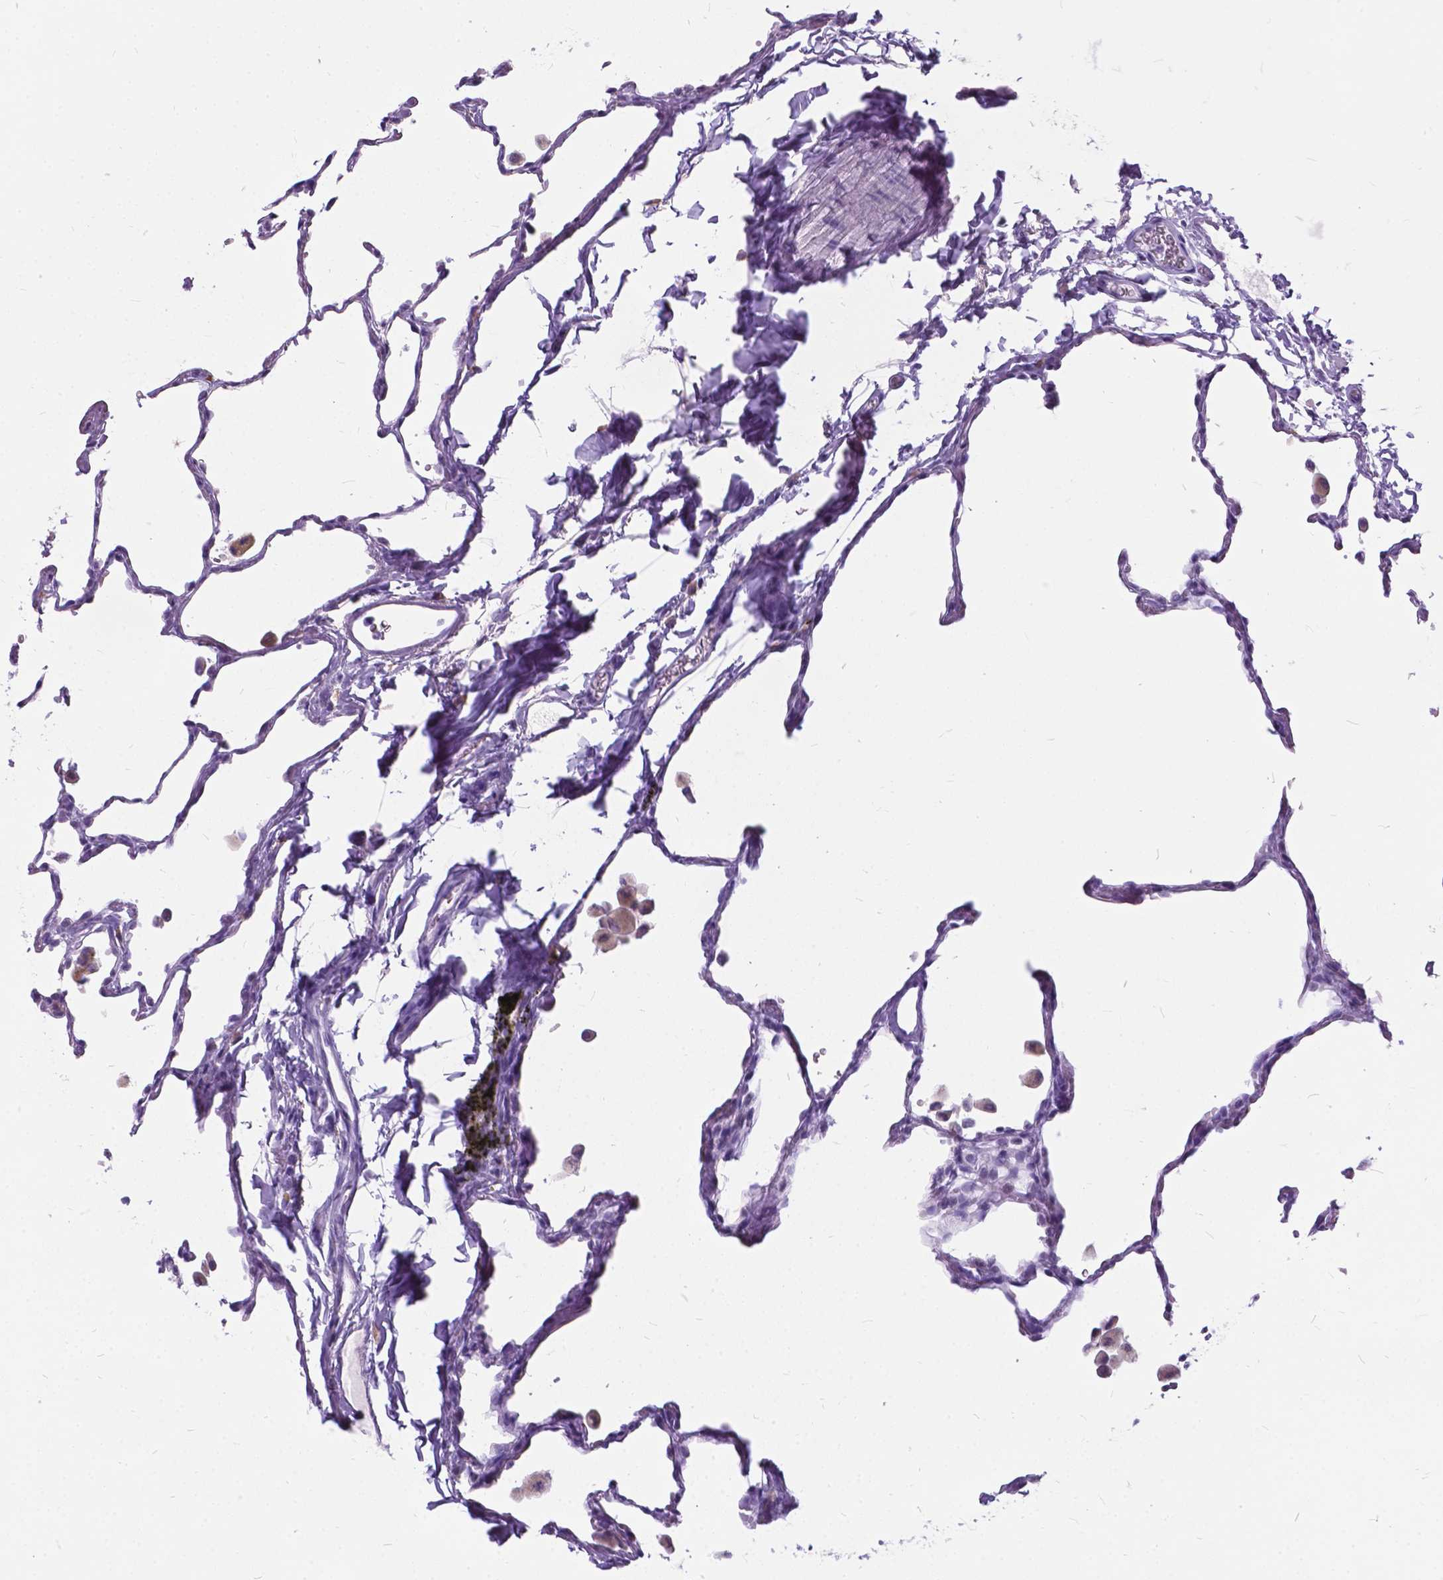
{"staining": {"intensity": "negative", "quantity": "none", "location": "none"}, "tissue": "lung", "cell_type": "Alveolar cells", "image_type": "normal", "snomed": [{"axis": "morphology", "description": "Normal tissue, NOS"}, {"axis": "topography", "description": "Lung"}], "caption": "DAB immunohistochemical staining of normal lung reveals no significant expression in alveolar cells.", "gene": "BSND", "patient": {"sex": "female", "age": 47}}